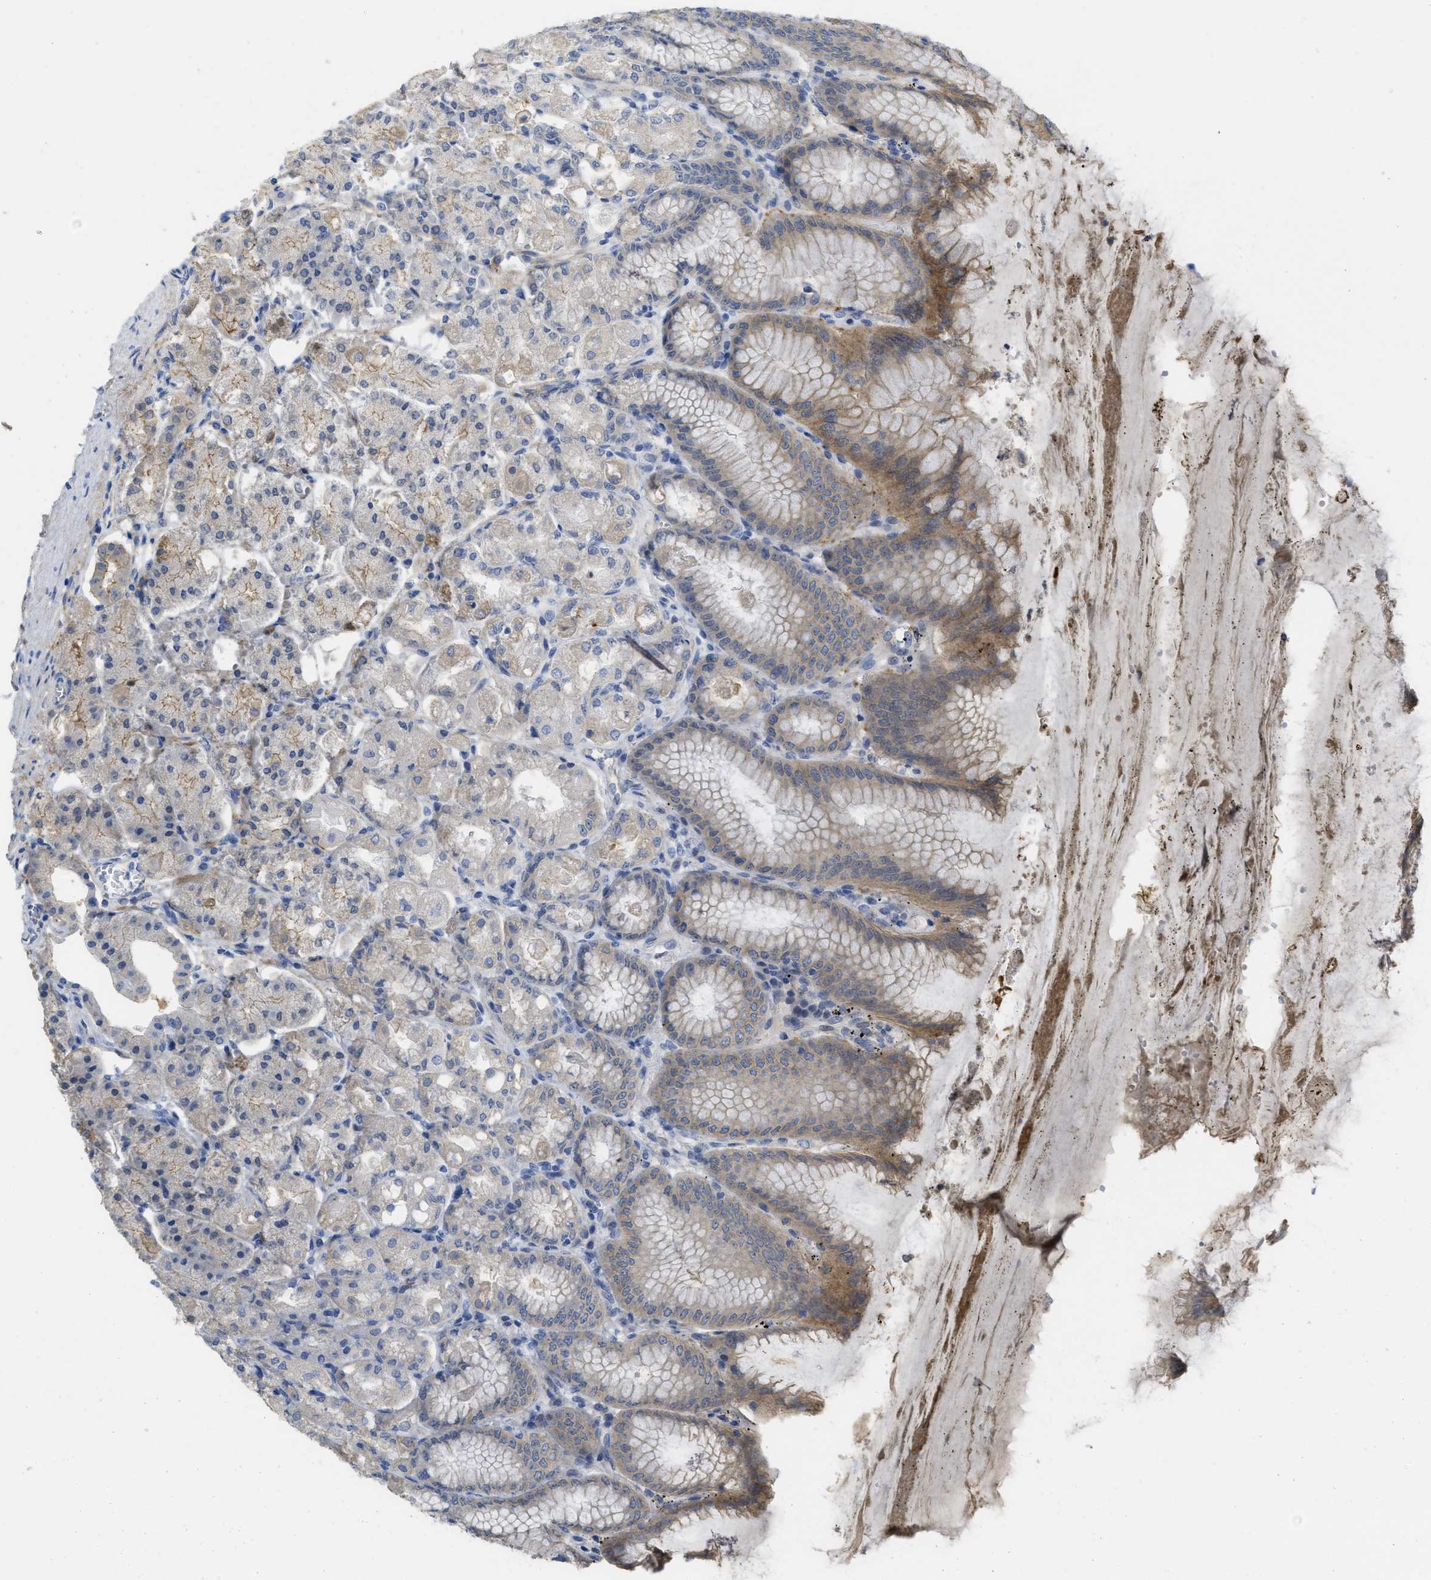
{"staining": {"intensity": "strong", "quantity": "<25%", "location": "cytoplasmic/membranous"}, "tissue": "stomach", "cell_type": "Glandular cells", "image_type": "normal", "snomed": [{"axis": "morphology", "description": "Normal tissue, NOS"}, {"axis": "topography", "description": "Stomach, lower"}], "caption": "Protein expression analysis of benign stomach exhibits strong cytoplasmic/membranous positivity in about <25% of glandular cells.", "gene": "CNNM4", "patient": {"sex": "male", "age": 71}}